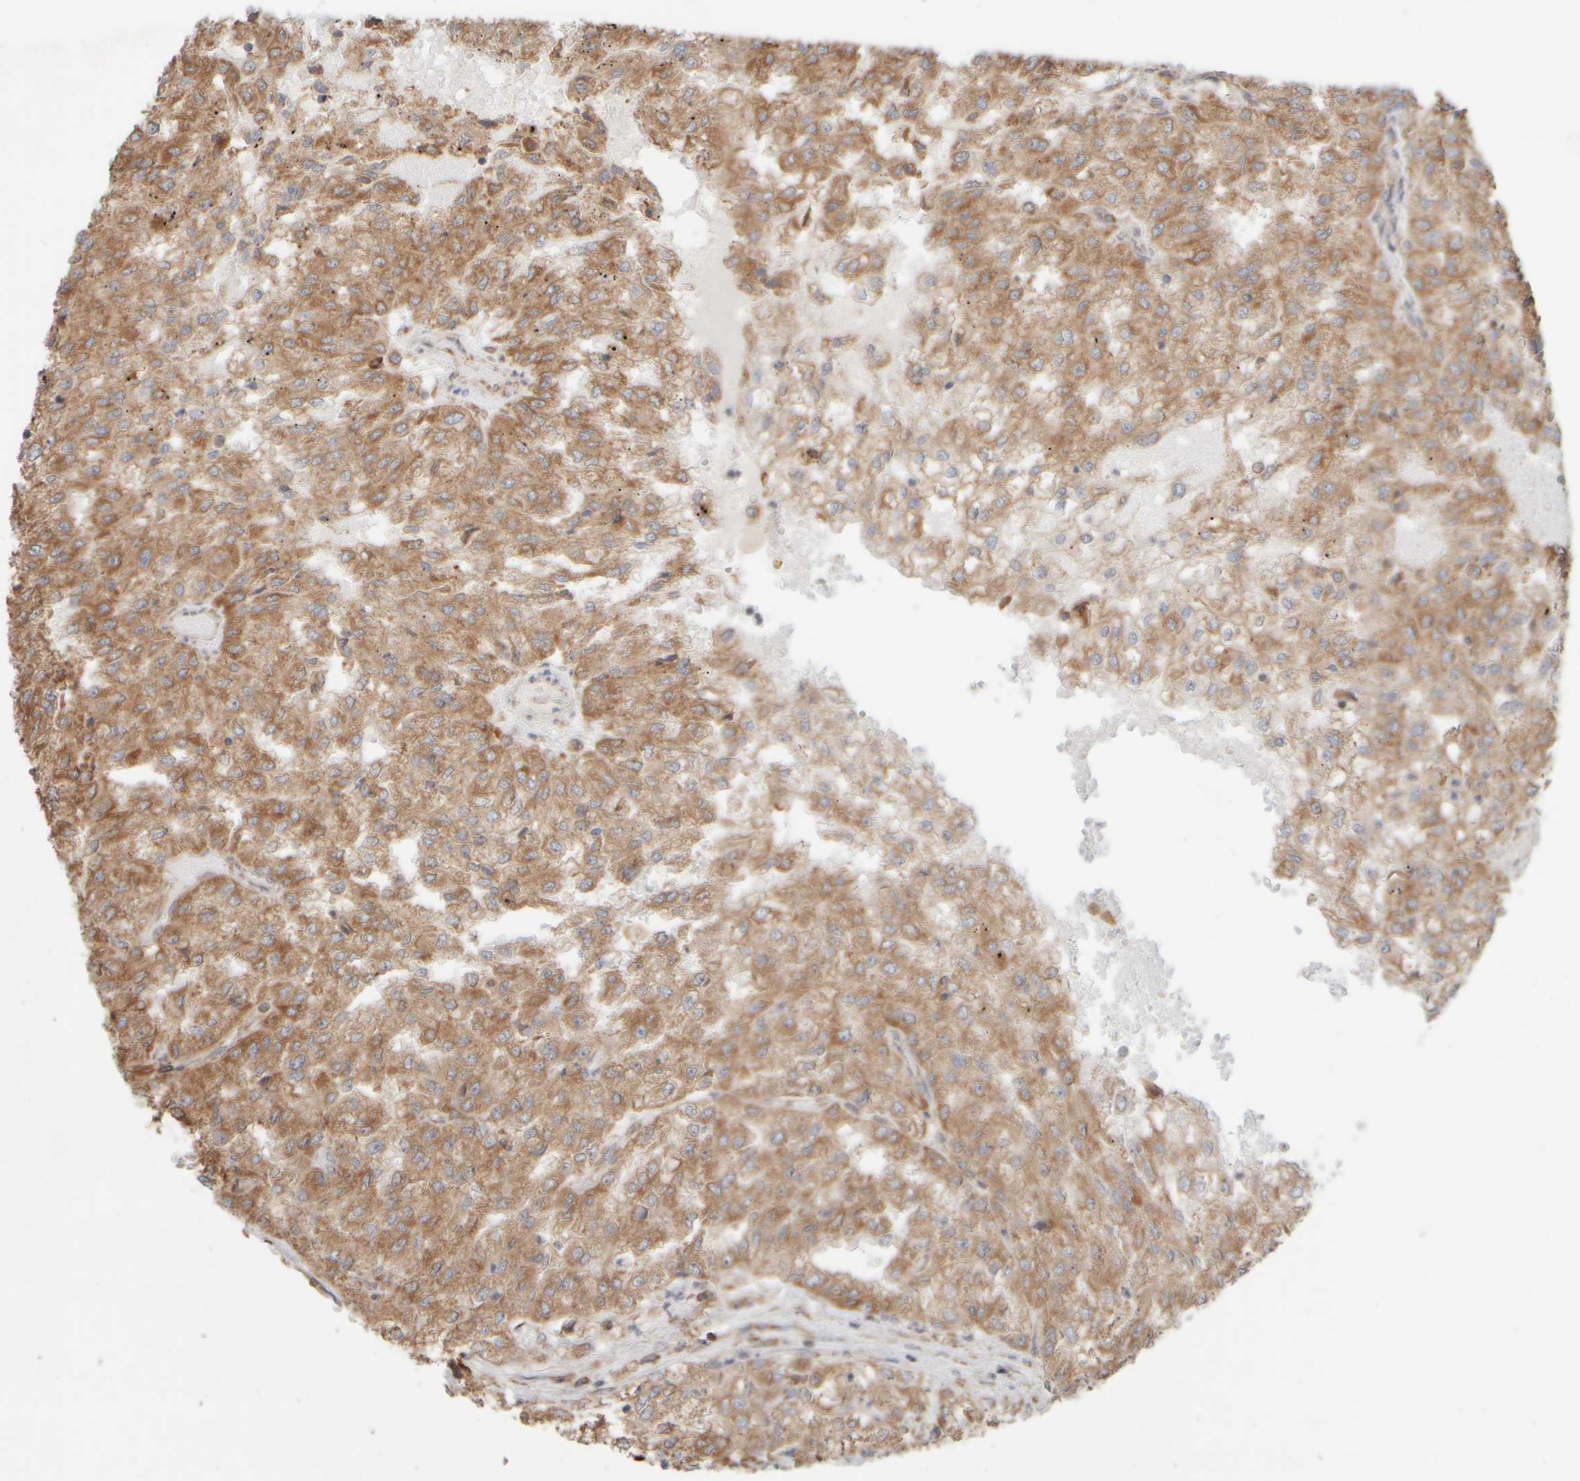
{"staining": {"intensity": "moderate", "quantity": ">75%", "location": "cytoplasmic/membranous"}, "tissue": "renal cancer", "cell_type": "Tumor cells", "image_type": "cancer", "snomed": [{"axis": "morphology", "description": "Adenocarcinoma, NOS"}, {"axis": "topography", "description": "Kidney"}], "caption": "Immunohistochemical staining of human renal cancer (adenocarcinoma) shows medium levels of moderate cytoplasmic/membranous positivity in approximately >75% of tumor cells.", "gene": "EIF2B3", "patient": {"sex": "female", "age": 54}}